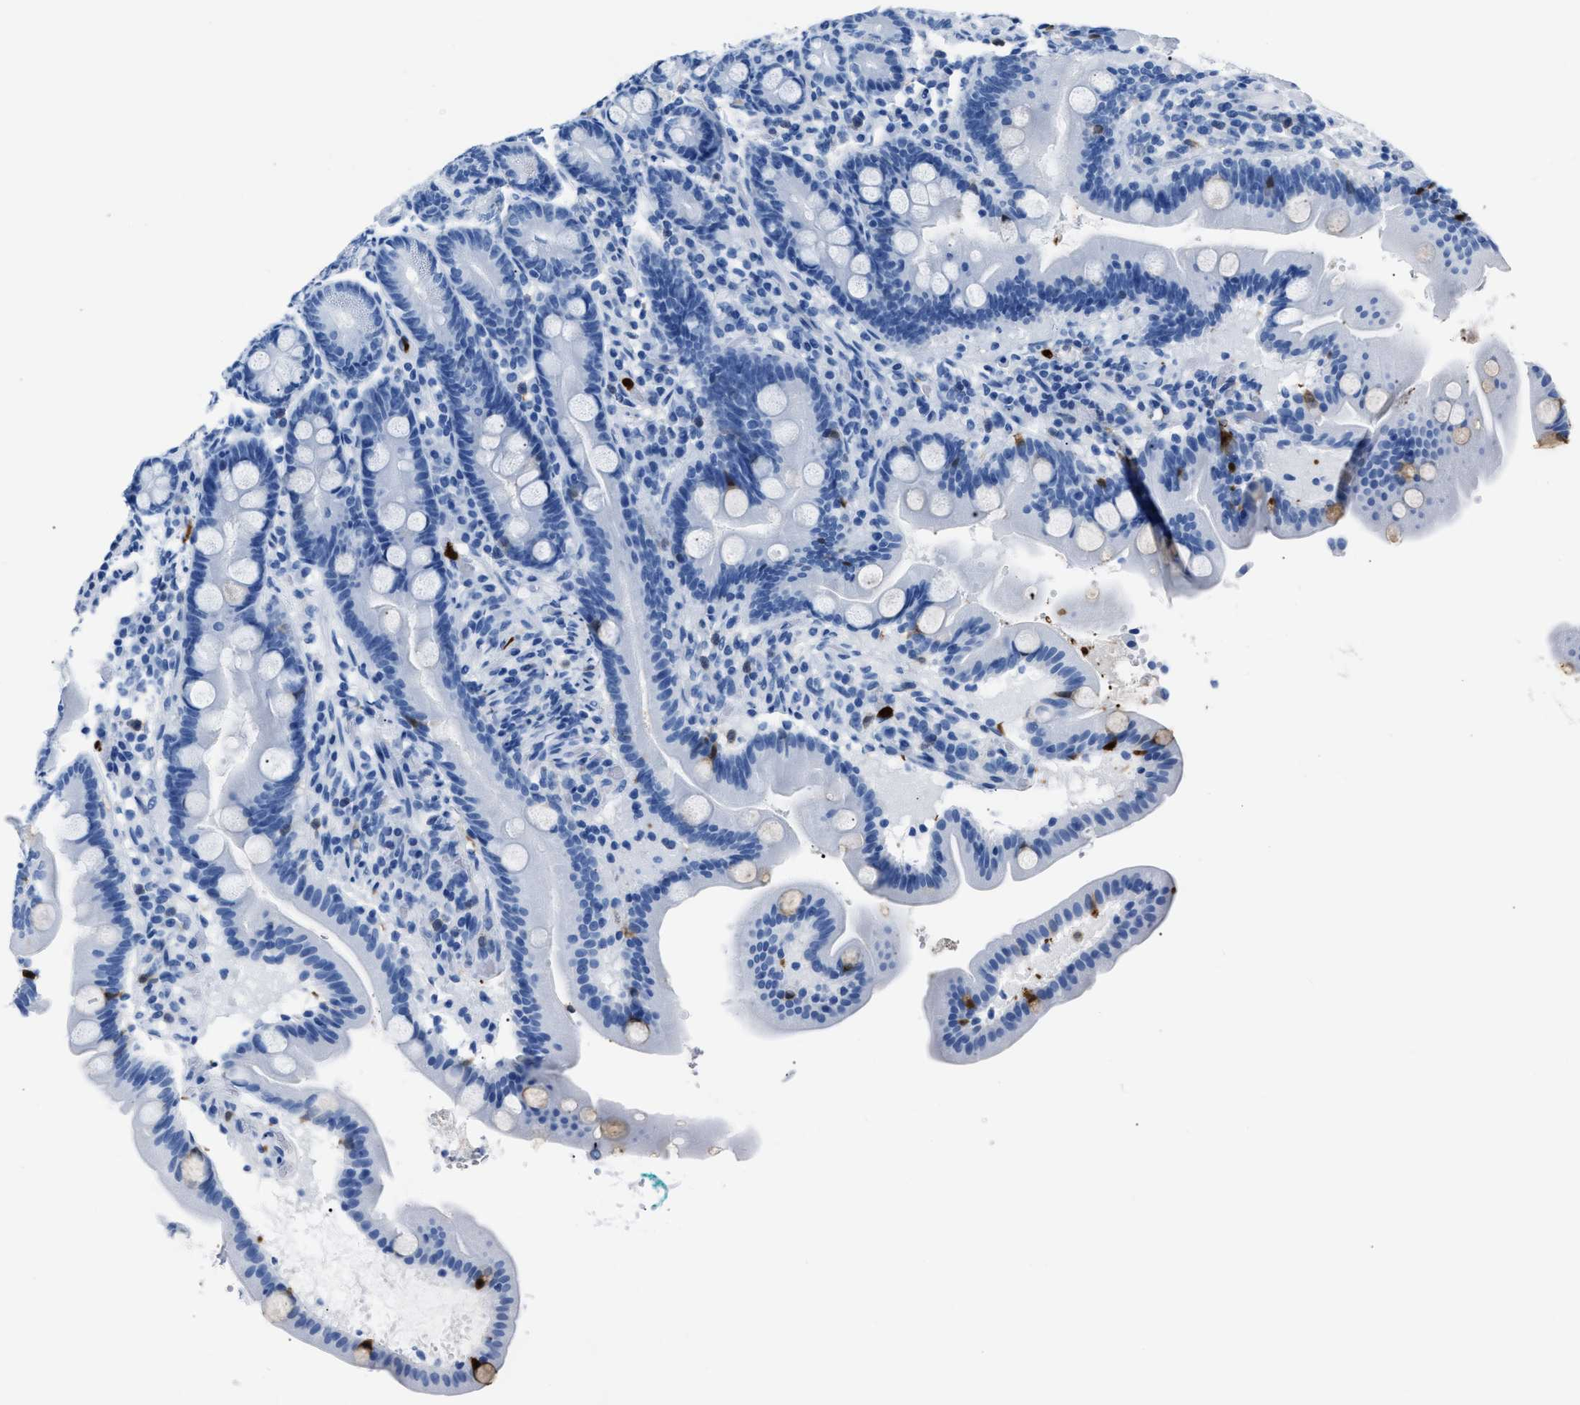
{"staining": {"intensity": "strong", "quantity": "<25%", "location": "cytoplasmic/membranous"}, "tissue": "duodenum", "cell_type": "Glandular cells", "image_type": "normal", "snomed": [{"axis": "morphology", "description": "Normal tissue, NOS"}, {"axis": "topography", "description": "Duodenum"}], "caption": "Duodenum stained for a protein shows strong cytoplasmic/membranous positivity in glandular cells. Immunohistochemistry stains the protein in brown and the nuclei are stained blue.", "gene": "S100P", "patient": {"sex": "male", "age": 54}}